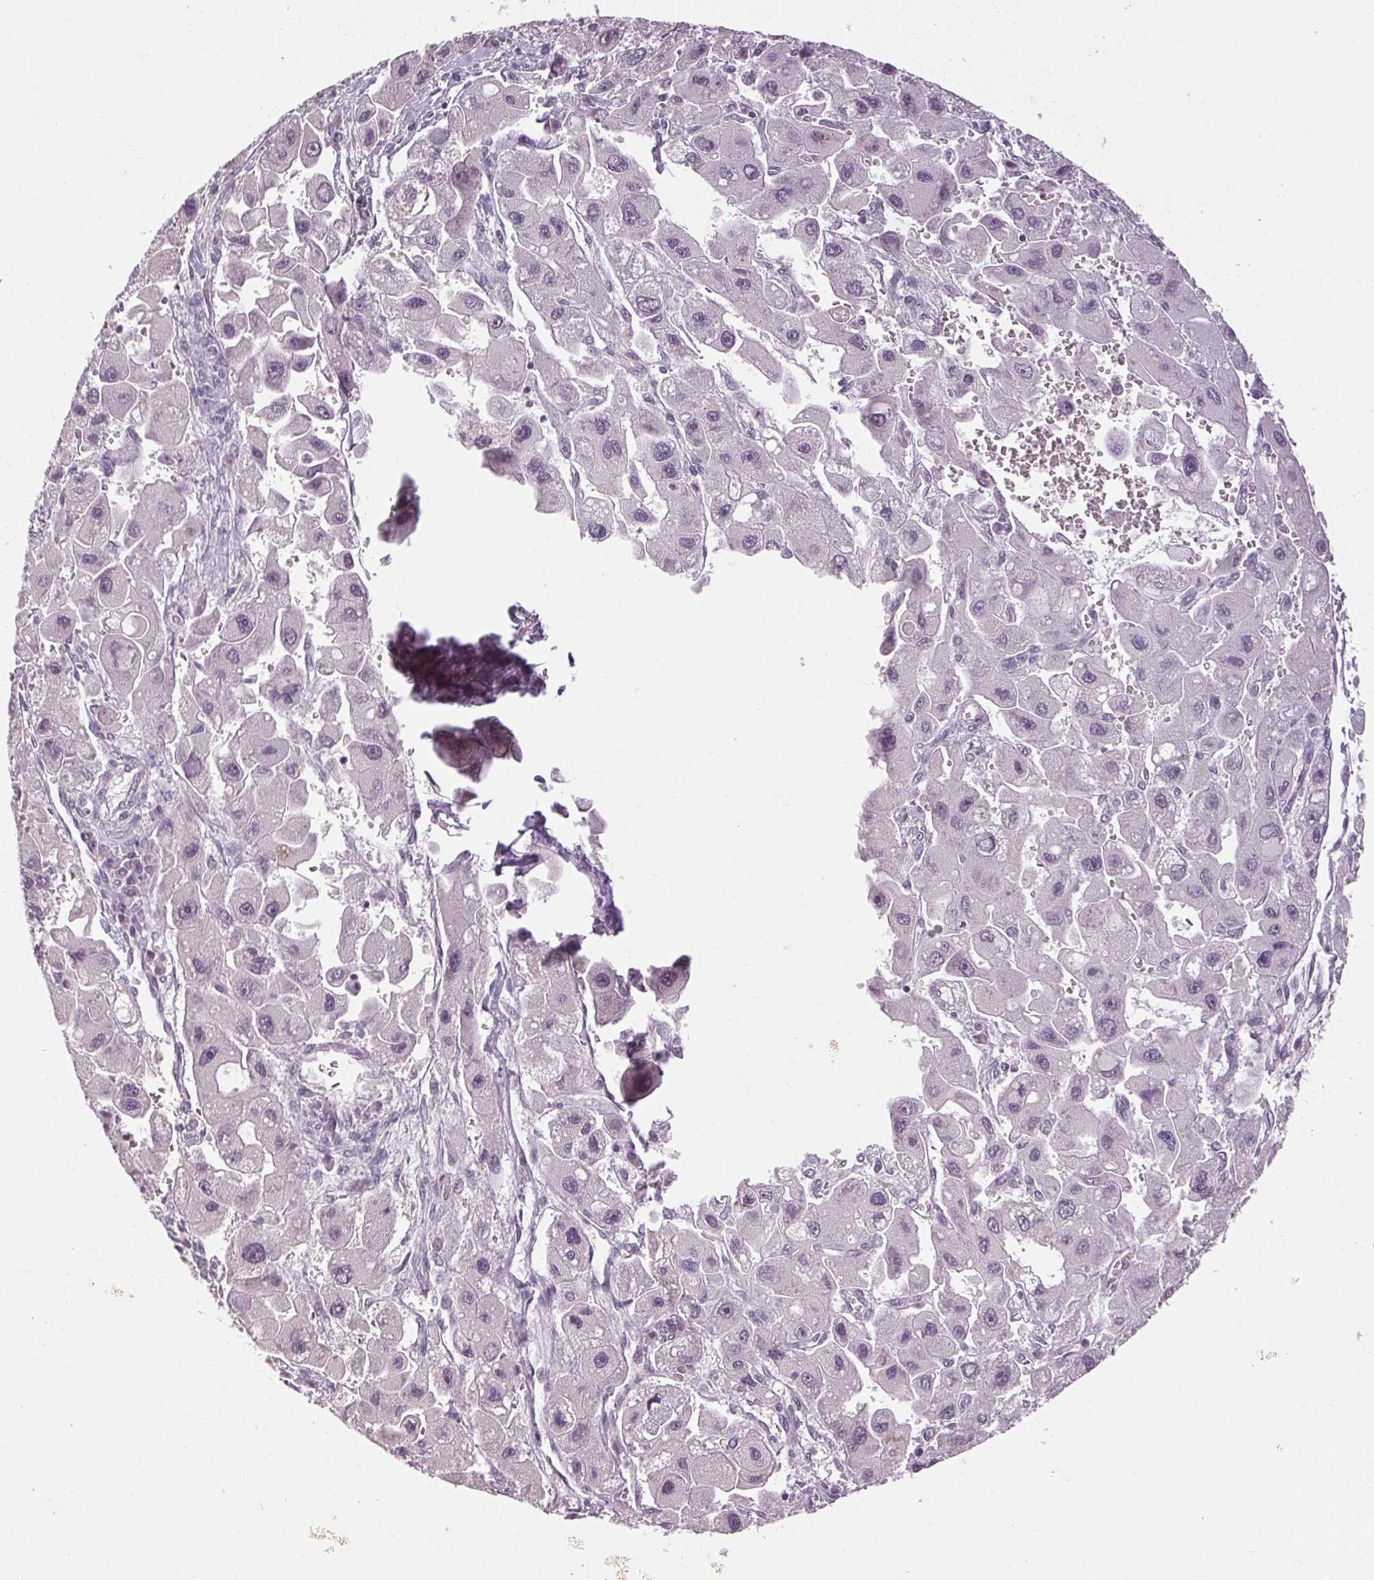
{"staining": {"intensity": "negative", "quantity": "none", "location": "none"}, "tissue": "liver cancer", "cell_type": "Tumor cells", "image_type": "cancer", "snomed": [{"axis": "morphology", "description": "Carcinoma, Hepatocellular, NOS"}, {"axis": "topography", "description": "Liver"}], "caption": "DAB immunohistochemical staining of human liver hepatocellular carcinoma shows no significant expression in tumor cells. Nuclei are stained in blue.", "gene": "POMC", "patient": {"sex": "male", "age": 24}}